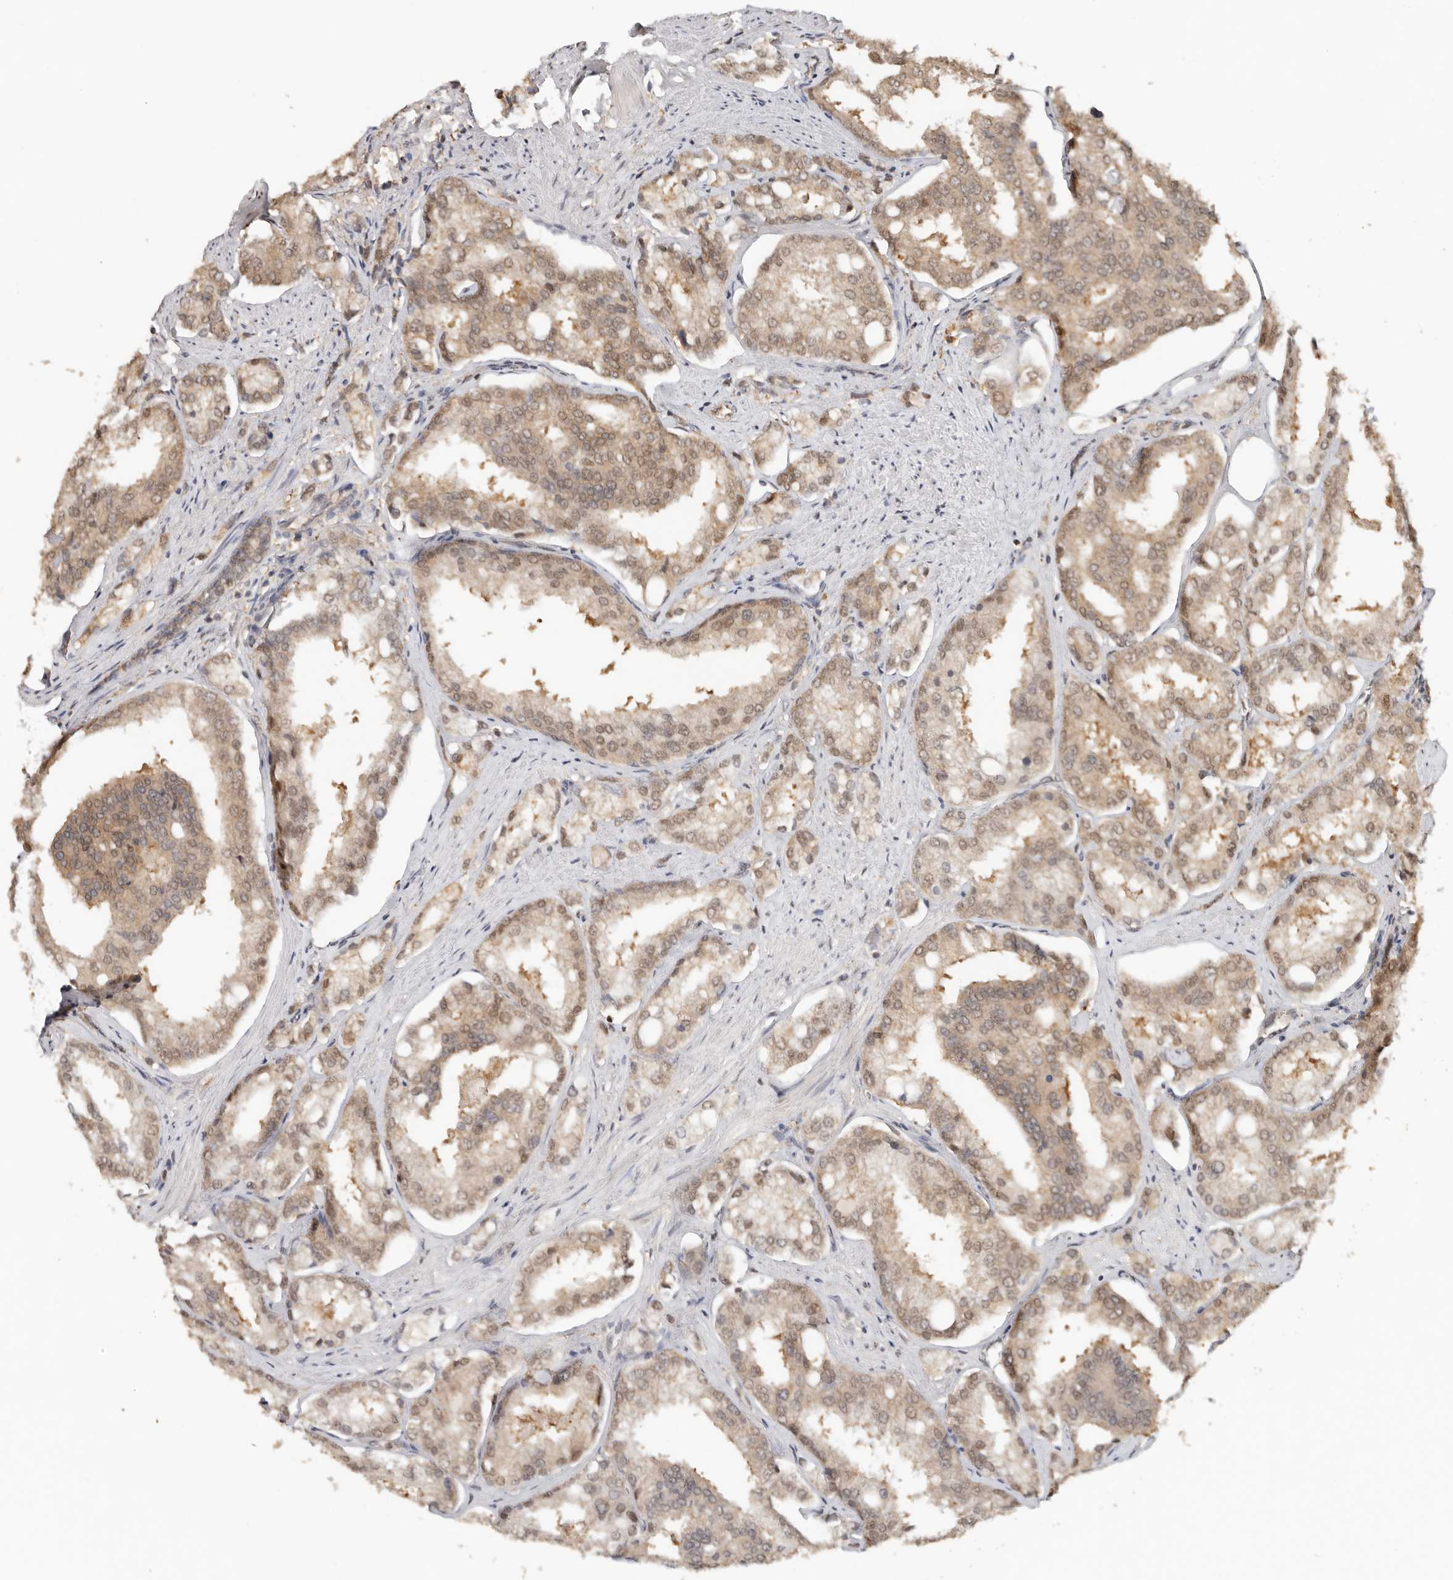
{"staining": {"intensity": "moderate", "quantity": ">75%", "location": "cytoplasmic/membranous,nuclear"}, "tissue": "prostate cancer", "cell_type": "Tumor cells", "image_type": "cancer", "snomed": [{"axis": "morphology", "description": "Adenocarcinoma, High grade"}, {"axis": "topography", "description": "Prostate"}], "caption": "Prostate cancer (adenocarcinoma (high-grade)) stained with a protein marker shows moderate staining in tumor cells.", "gene": "PSMA5", "patient": {"sex": "male", "age": 50}}